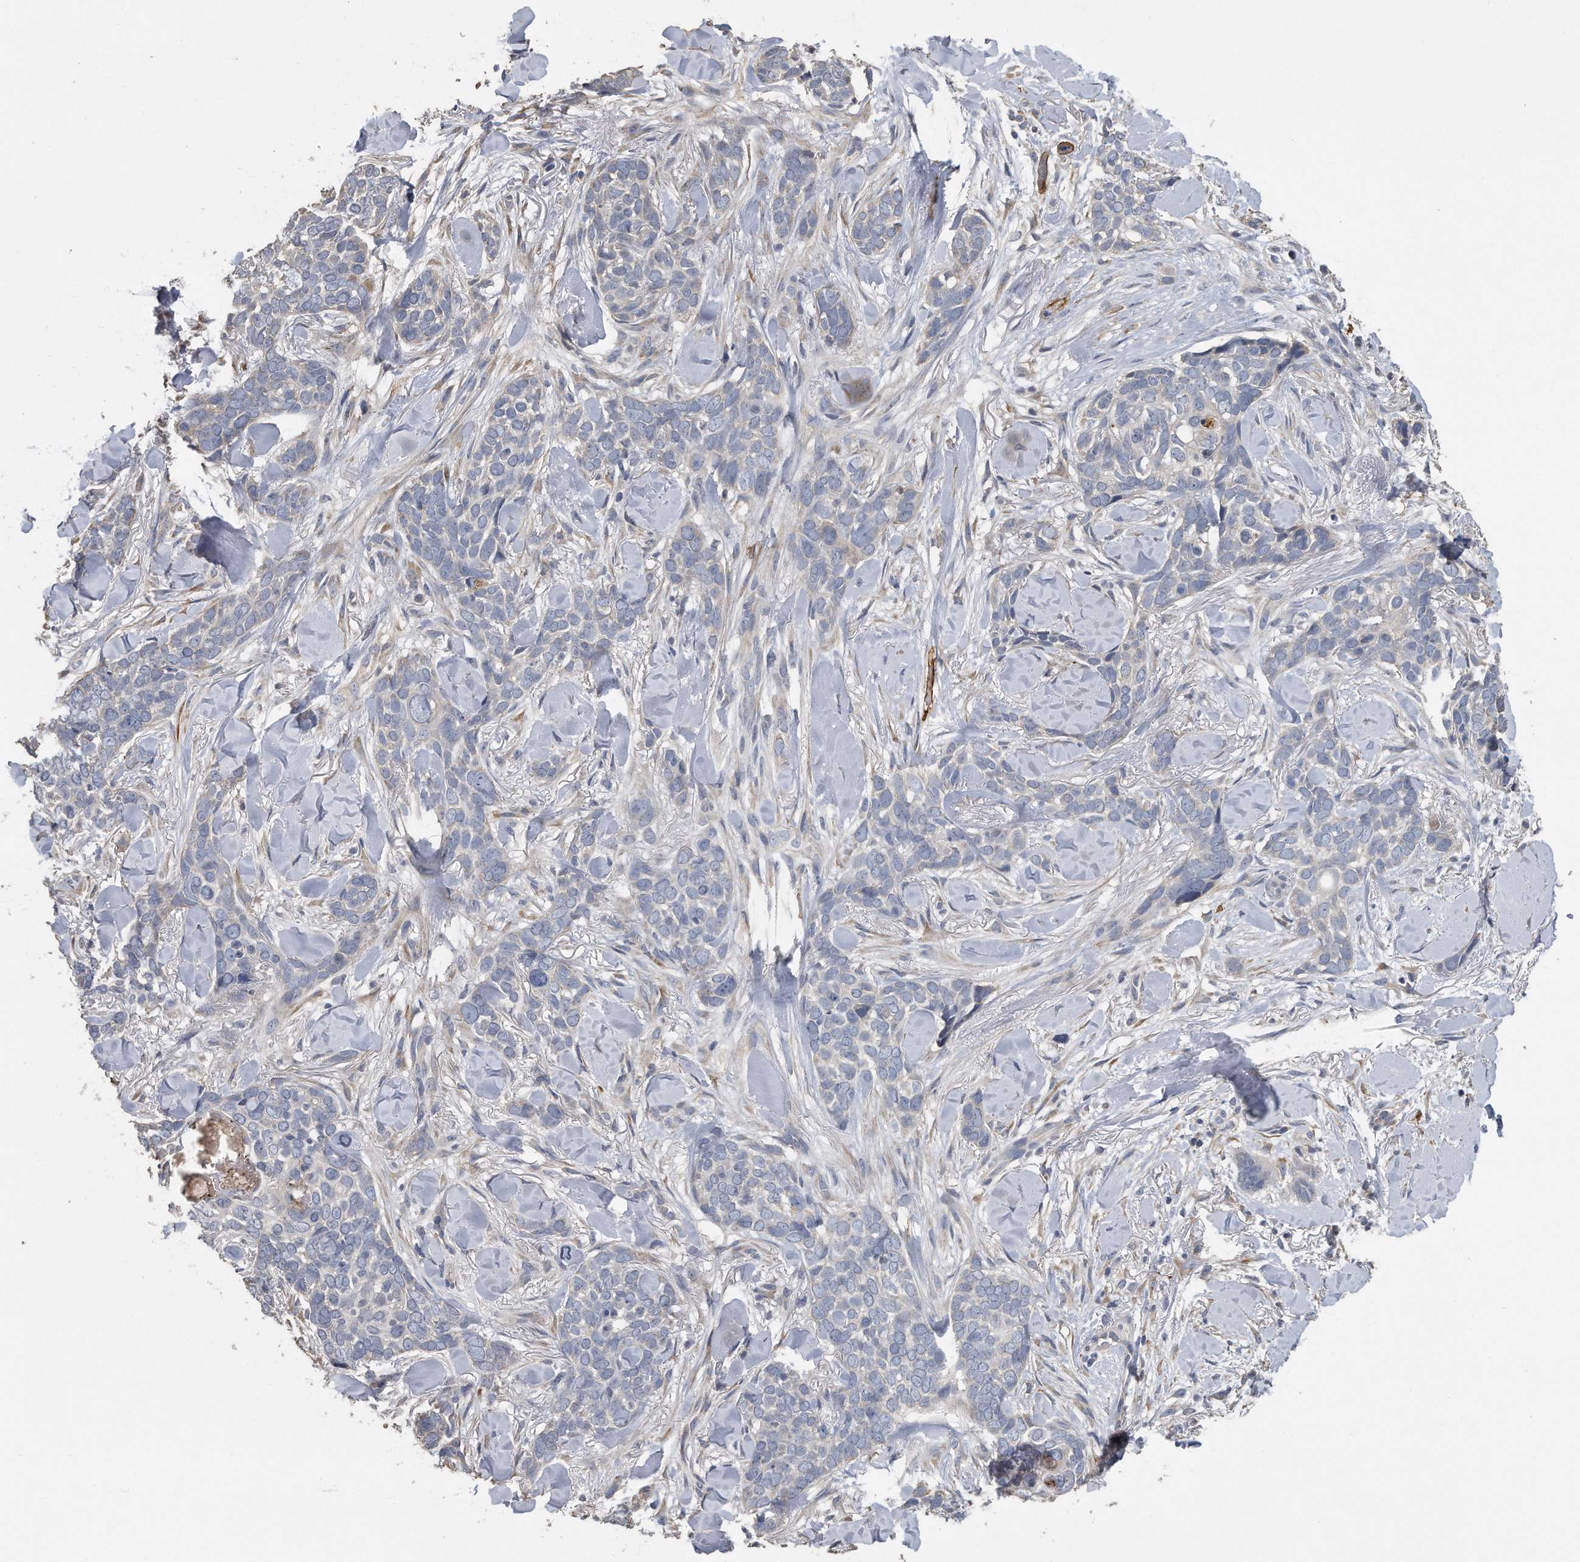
{"staining": {"intensity": "negative", "quantity": "none", "location": "none"}, "tissue": "skin cancer", "cell_type": "Tumor cells", "image_type": "cancer", "snomed": [{"axis": "morphology", "description": "Basal cell carcinoma"}, {"axis": "topography", "description": "Skin"}], "caption": "Immunohistochemical staining of human basal cell carcinoma (skin) exhibits no significant expression in tumor cells.", "gene": "PCLO", "patient": {"sex": "female", "age": 82}}